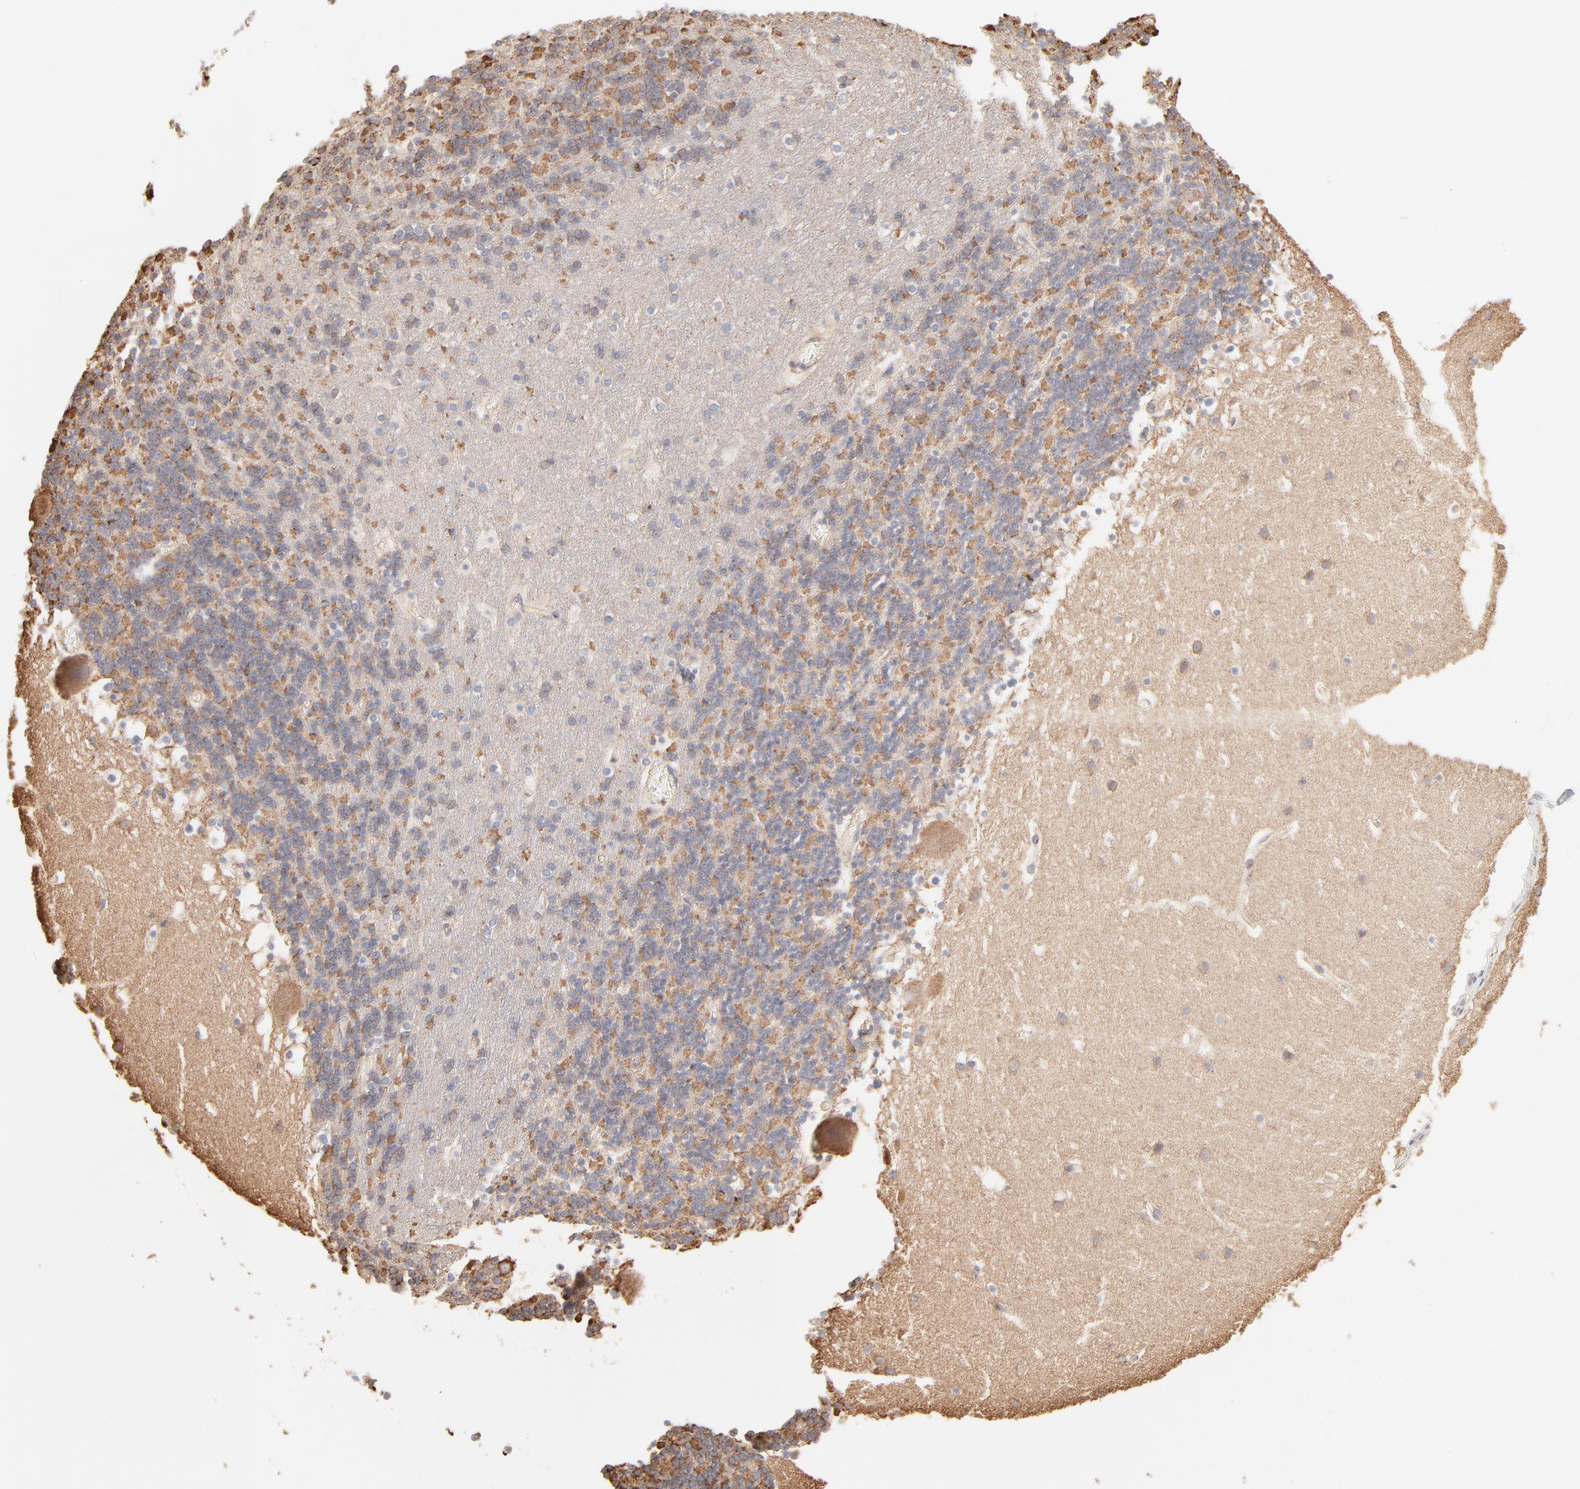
{"staining": {"intensity": "negative", "quantity": "none", "location": "none"}, "tissue": "cerebellum", "cell_type": "Cells in granular layer", "image_type": "normal", "snomed": [{"axis": "morphology", "description": "Normal tissue, NOS"}, {"axis": "topography", "description": "Cerebellum"}], "caption": "Cells in granular layer show no significant protein positivity in unremarkable cerebellum. Brightfield microscopy of immunohistochemistry (IHC) stained with DAB (brown) and hematoxylin (blue), captured at high magnification.", "gene": "CLTB", "patient": {"sex": "male", "age": 45}}